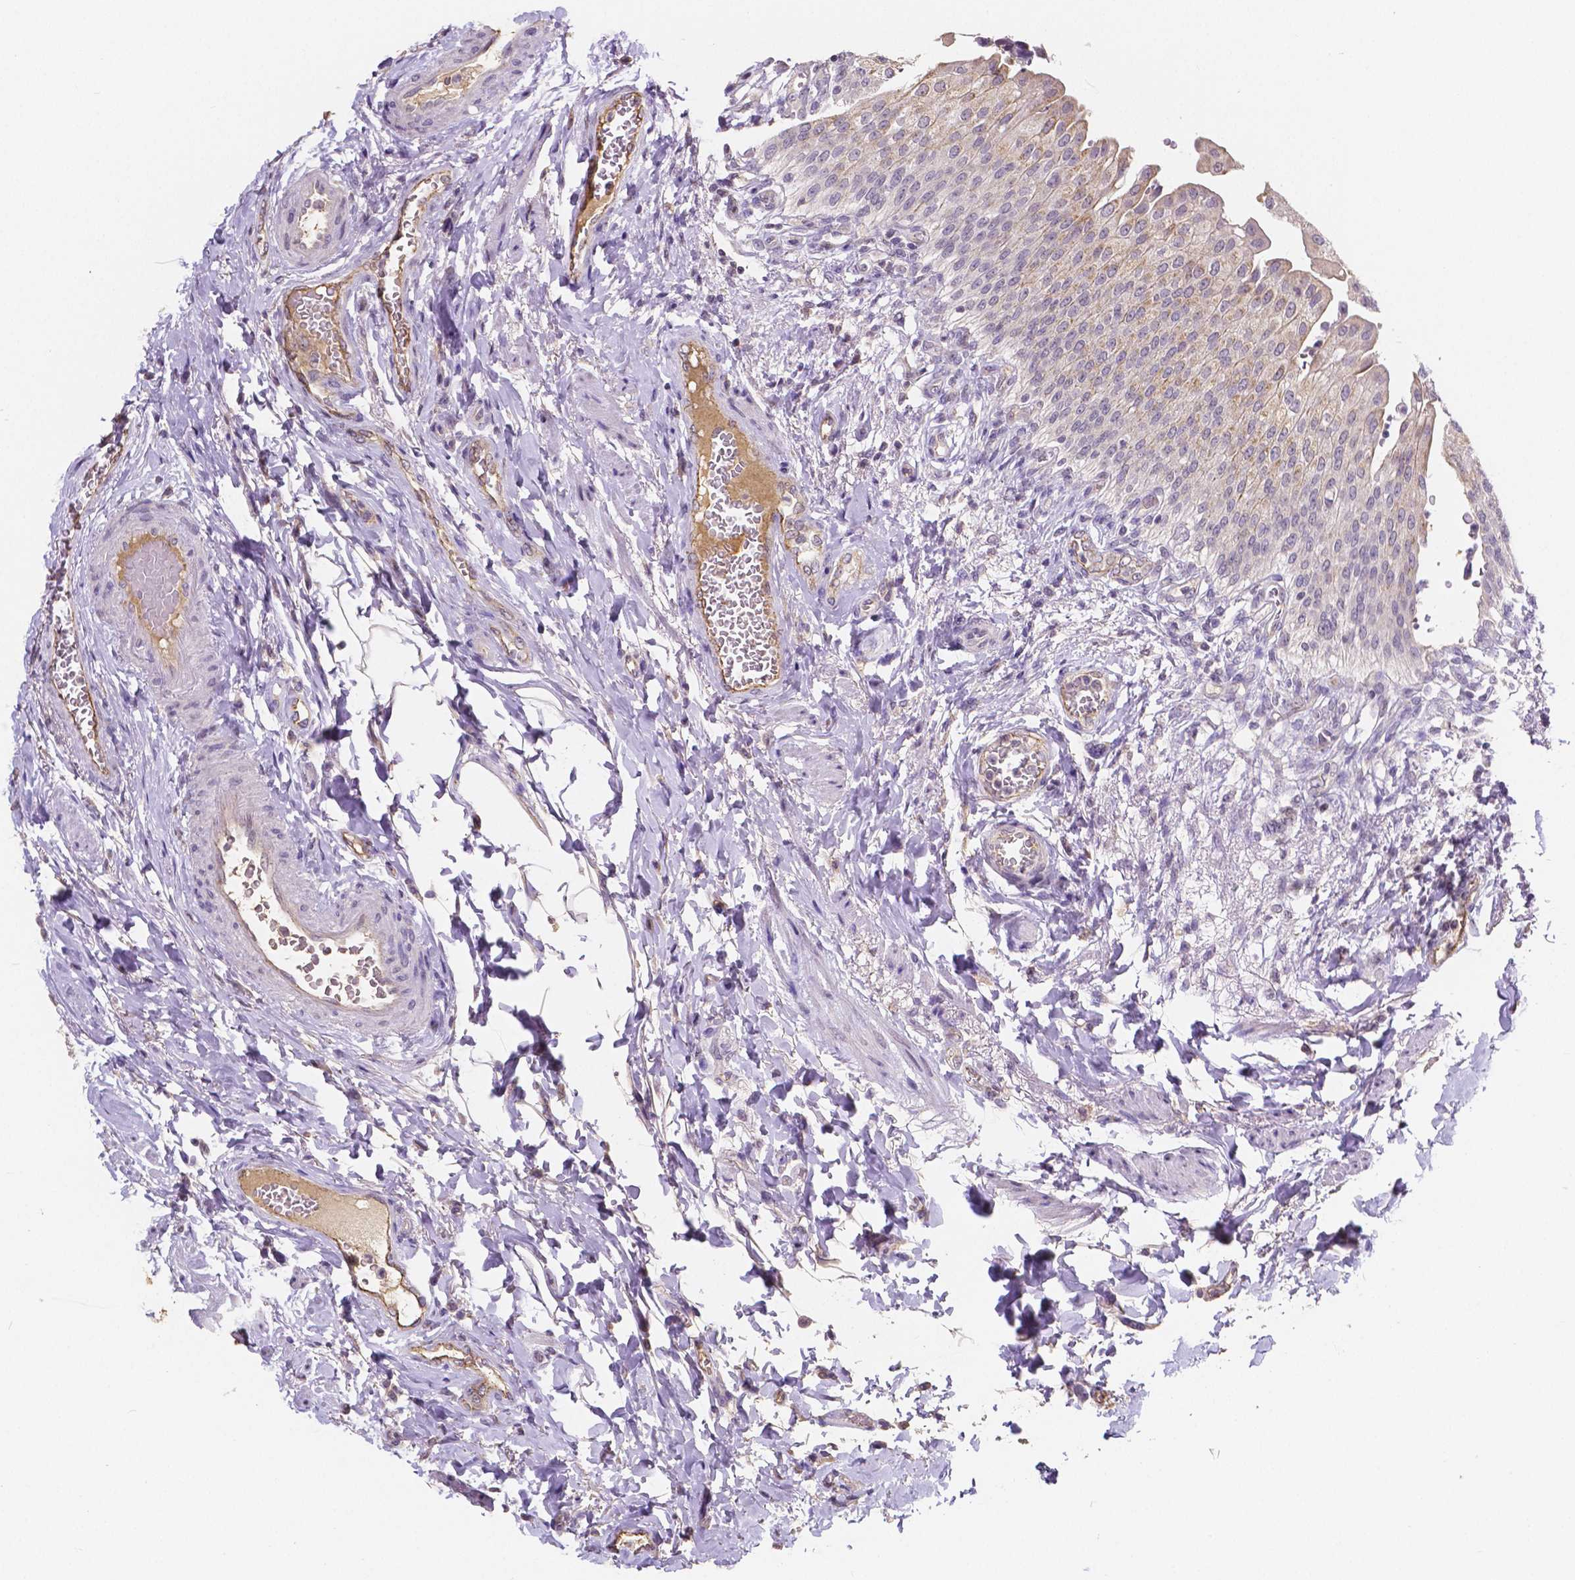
{"staining": {"intensity": "weak", "quantity": "<25%", "location": "cytoplasmic/membranous"}, "tissue": "urinary bladder", "cell_type": "Urothelial cells", "image_type": "normal", "snomed": [{"axis": "morphology", "description": "Normal tissue, NOS"}, {"axis": "topography", "description": "Urinary bladder"}, {"axis": "topography", "description": "Peripheral nerve tissue"}], "caption": "A high-resolution micrograph shows immunohistochemistry staining of normal urinary bladder, which reveals no significant expression in urothelial cells.", "gene": "ELAVL2", "patient": {"sex": "female", "age": 60}}